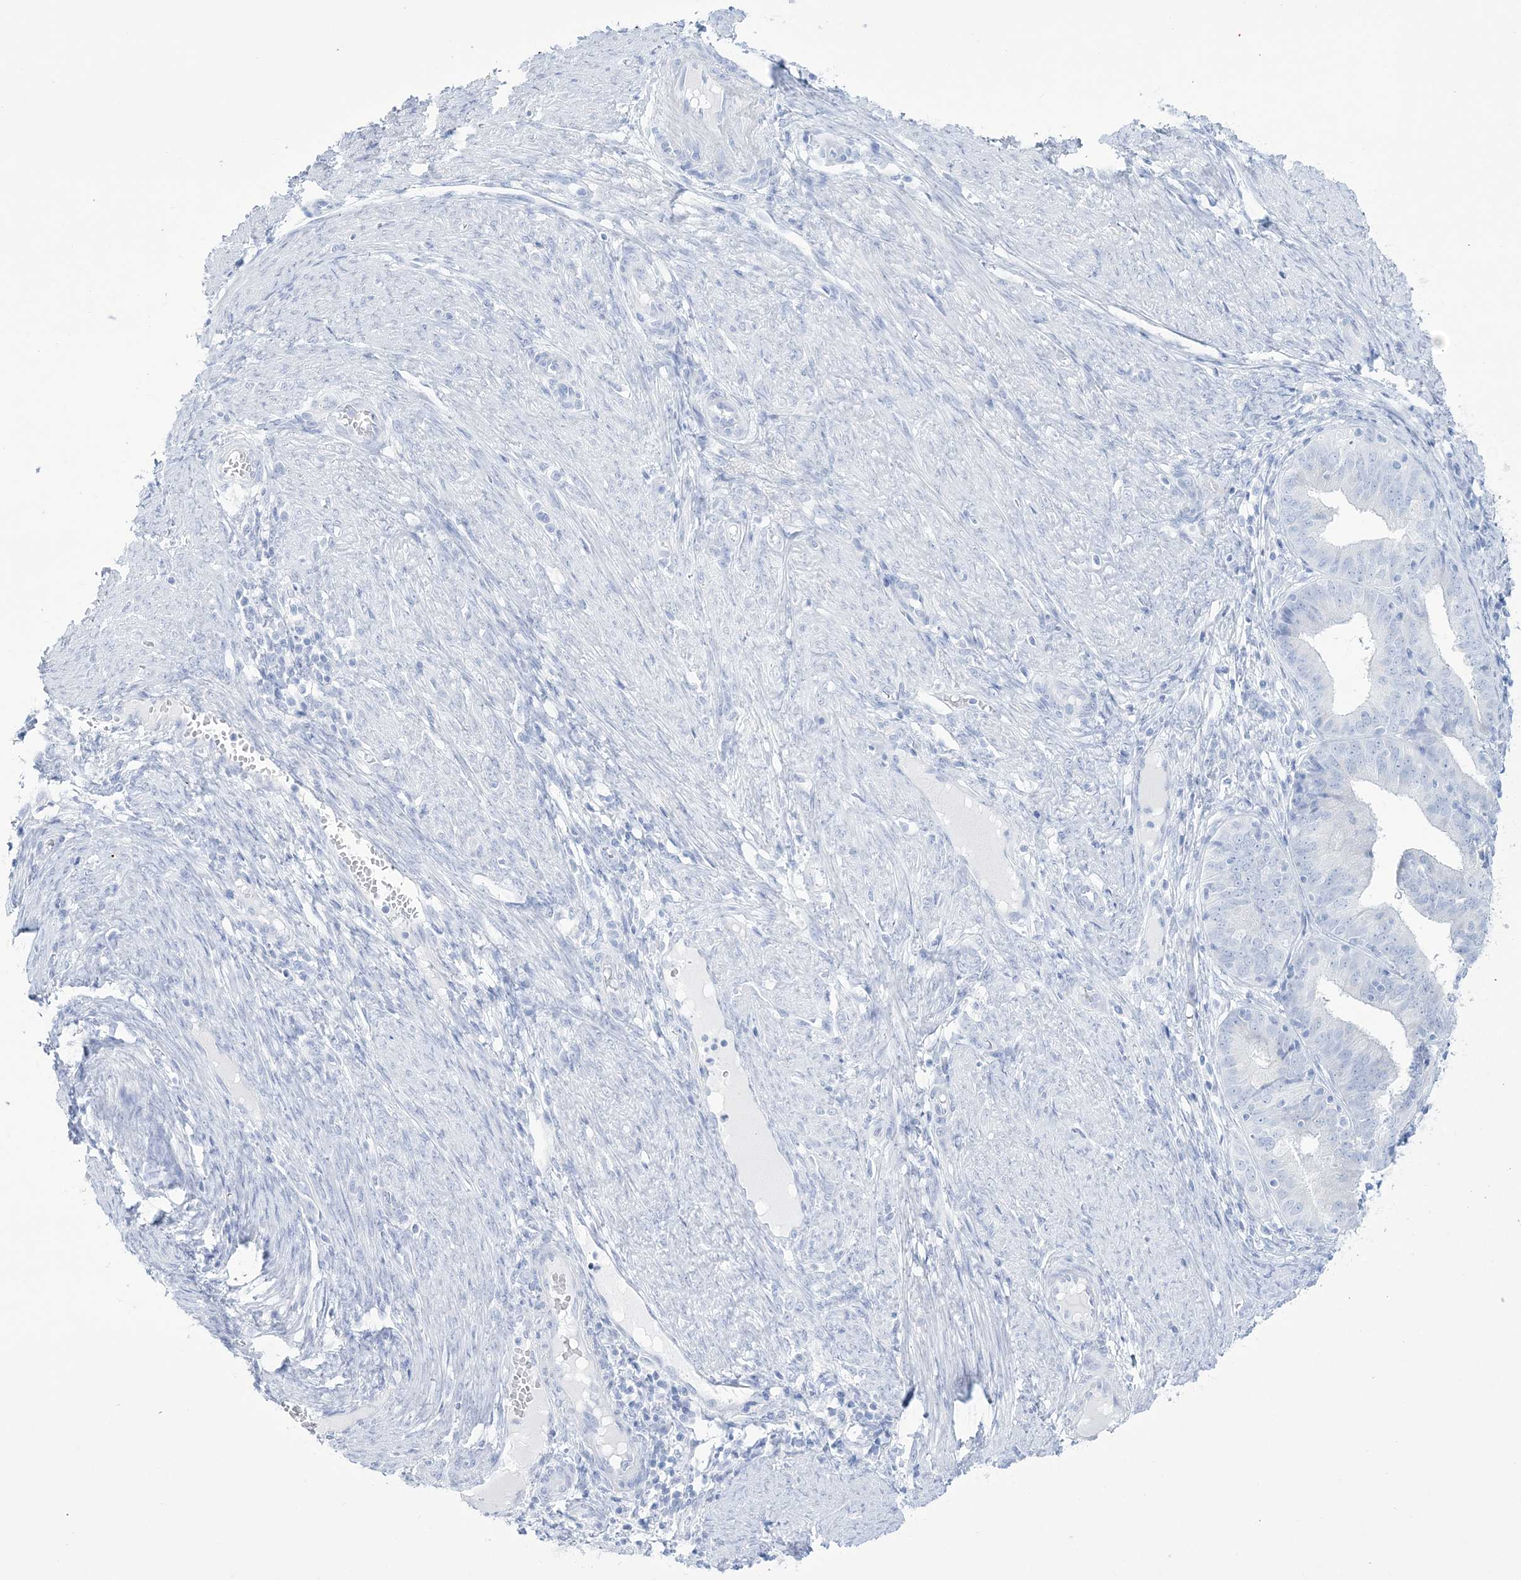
{"staining": {"intensity": "negative", "quantity": "none", "location": "none"}, "tissue": "endometrial cancer", "cell_type": "Tumor cells", "image_type": "cancer", "snomed": [{"axis": "morphology", "description": "Adenocarcinoma, NOS"}, {"axis": "topography", "description": "Endometrium"}], "caption": "A high-resolution image shows IHC staining of endometrial adenocarcinoma, which demonstrates no significant expression in tumor cells. The staining was performed using DAB to visualize the protein expression in brown, while the nuclei were stained in blue with hematoxylin (Magnification: 20x).", "gene": "RBP2", "patient": {"sex": "female", "age": 51}}